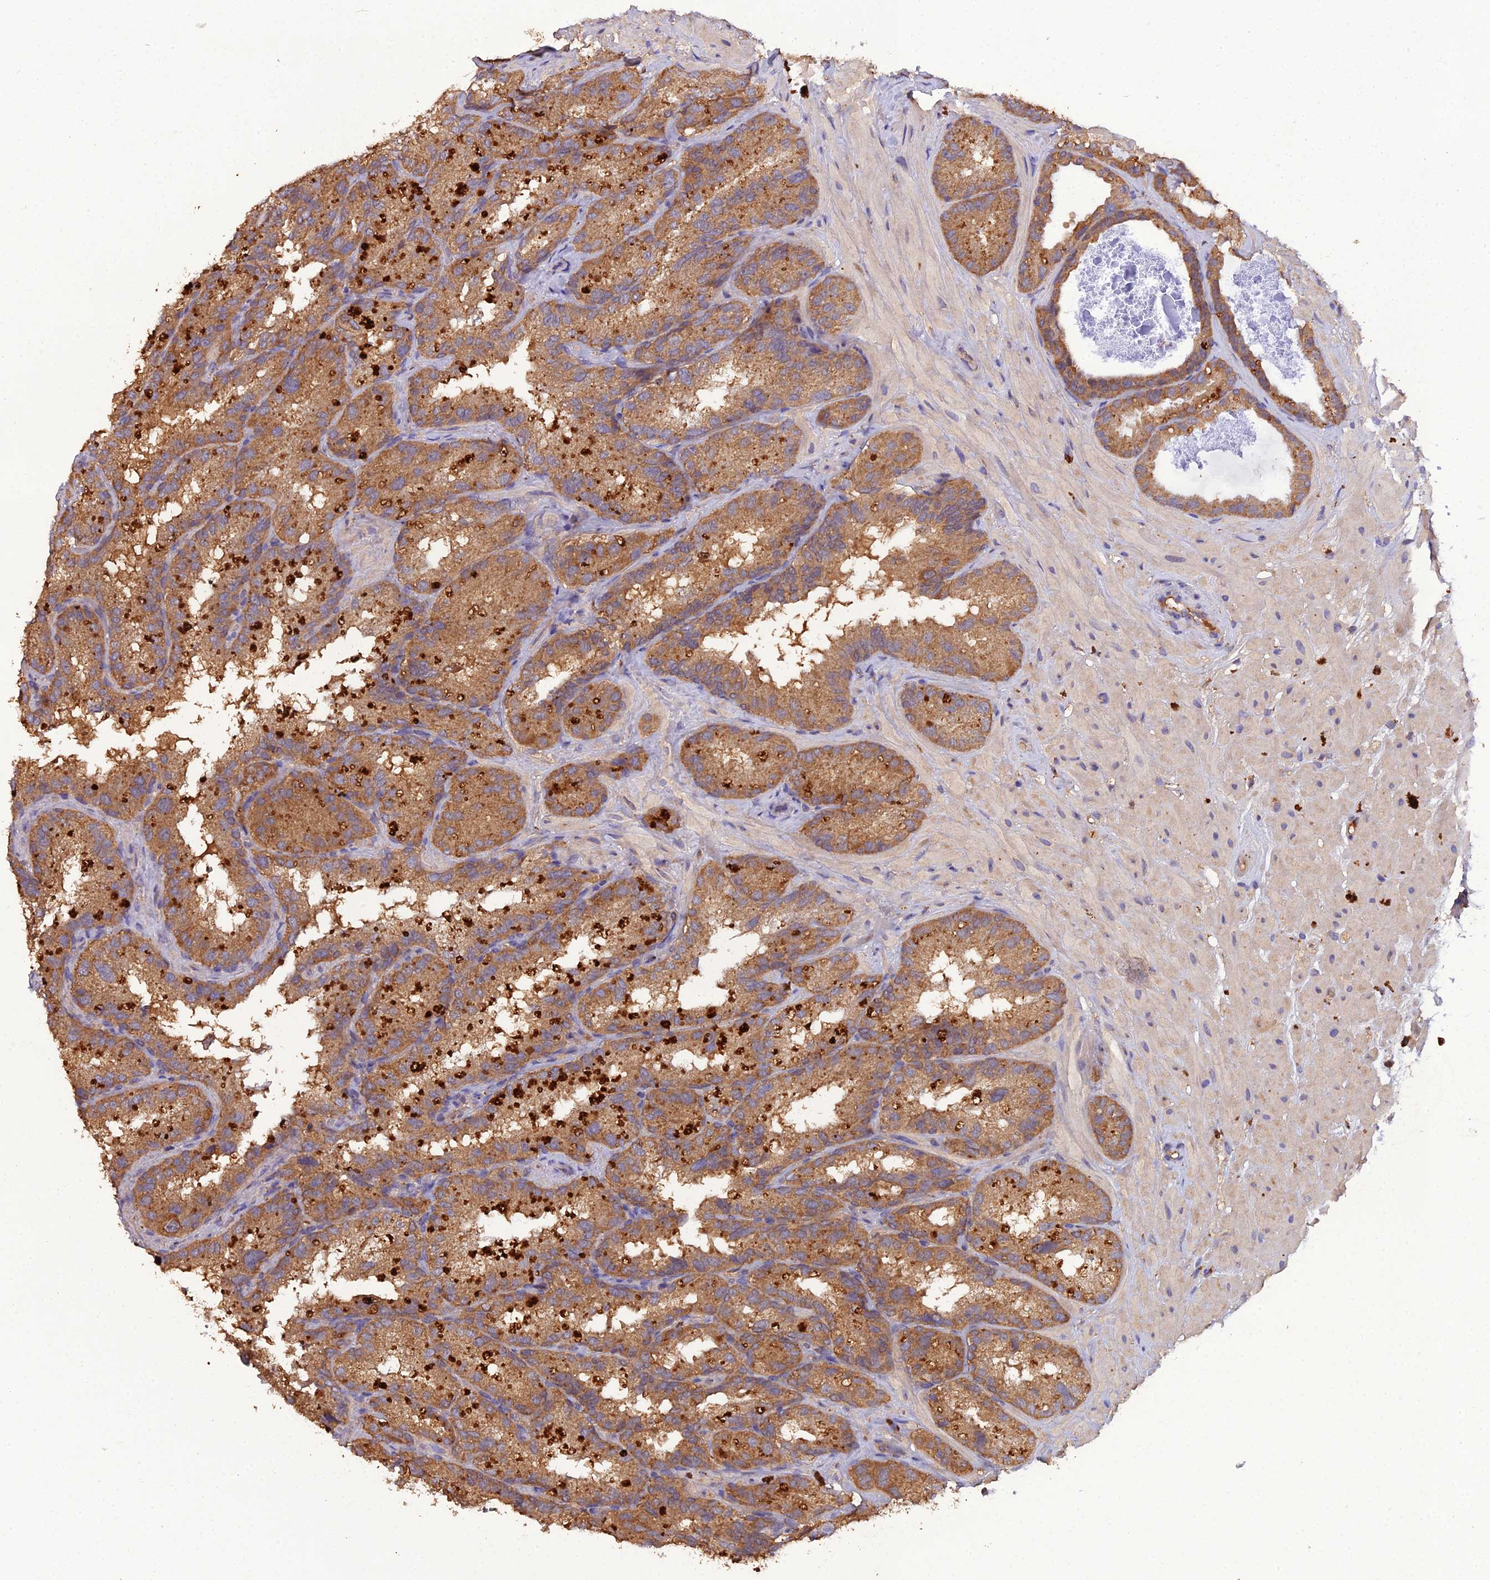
{"staining": {"intensity": "moderate", "quantity": ">75%", "location": "cytoplasmic/membranous"}, "tissue": "seminal vesicle", "cell_type": "Glandular cells", "image_type": "normal", "snomed": [{"axis": "morphology", "description": "Normal tissue, NOS"}, {"axis": "topography", "description": "Seminal veicle"}], "caption": "Brown immunohistochemical staining in unremarkable human seminal vesicle shows moderate cytoplasmic/membranous staining in about >75% of glandular cells.", "gene": "TMEM258", "patient": {"sex": "male", "age": 58}}